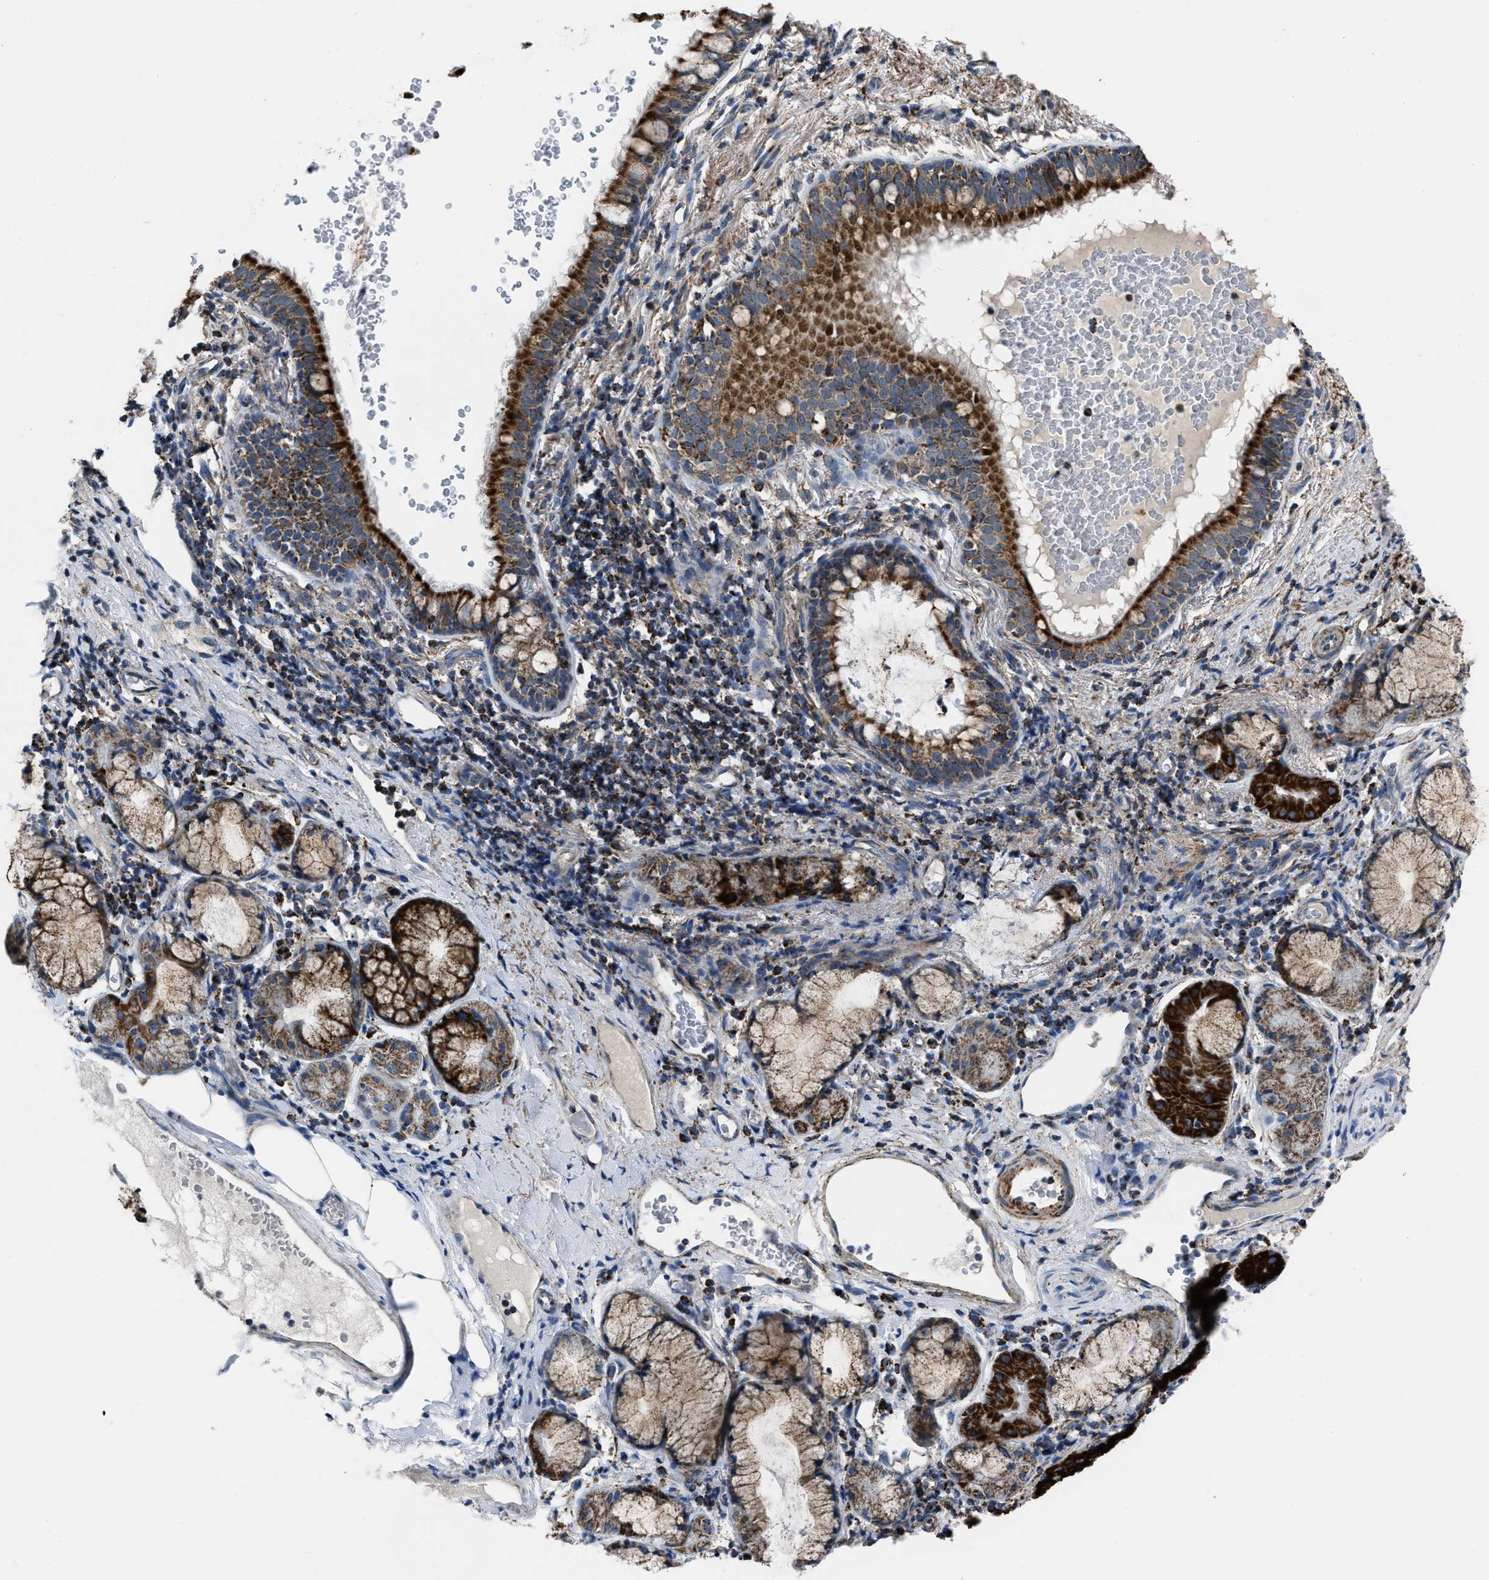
{"staining": {"intensity": "strong", "quantity": ">75%", "location": "cytoplasmic/membranous"}, "tissue": "bronchus", "cell_type": "Respiratory epithelial cells", "image_type": "normal", "snomed": [{"axis": "morphology", "description": "Normal tissue, NOS"}, {"axis": "morphology", "description": "Inflammation, NOS"}, {"axis": "topography", "description": "Cartilage tissue"}, {"axis": "topography", "description": "Bronchus"}], "caption": "High-magnification brightfield microscopy of unremarkable bronchus stained with DAB (3,3'-diaminobenzidine) (brown) and counterstained with hematoxylin (blue). respiratory epithelial cells exhibit strong cytoplasmic/membranous staining is identified in about>75% of cells.", "gene": "NSD3", "patient": {"sex": "male", "age": 77}}